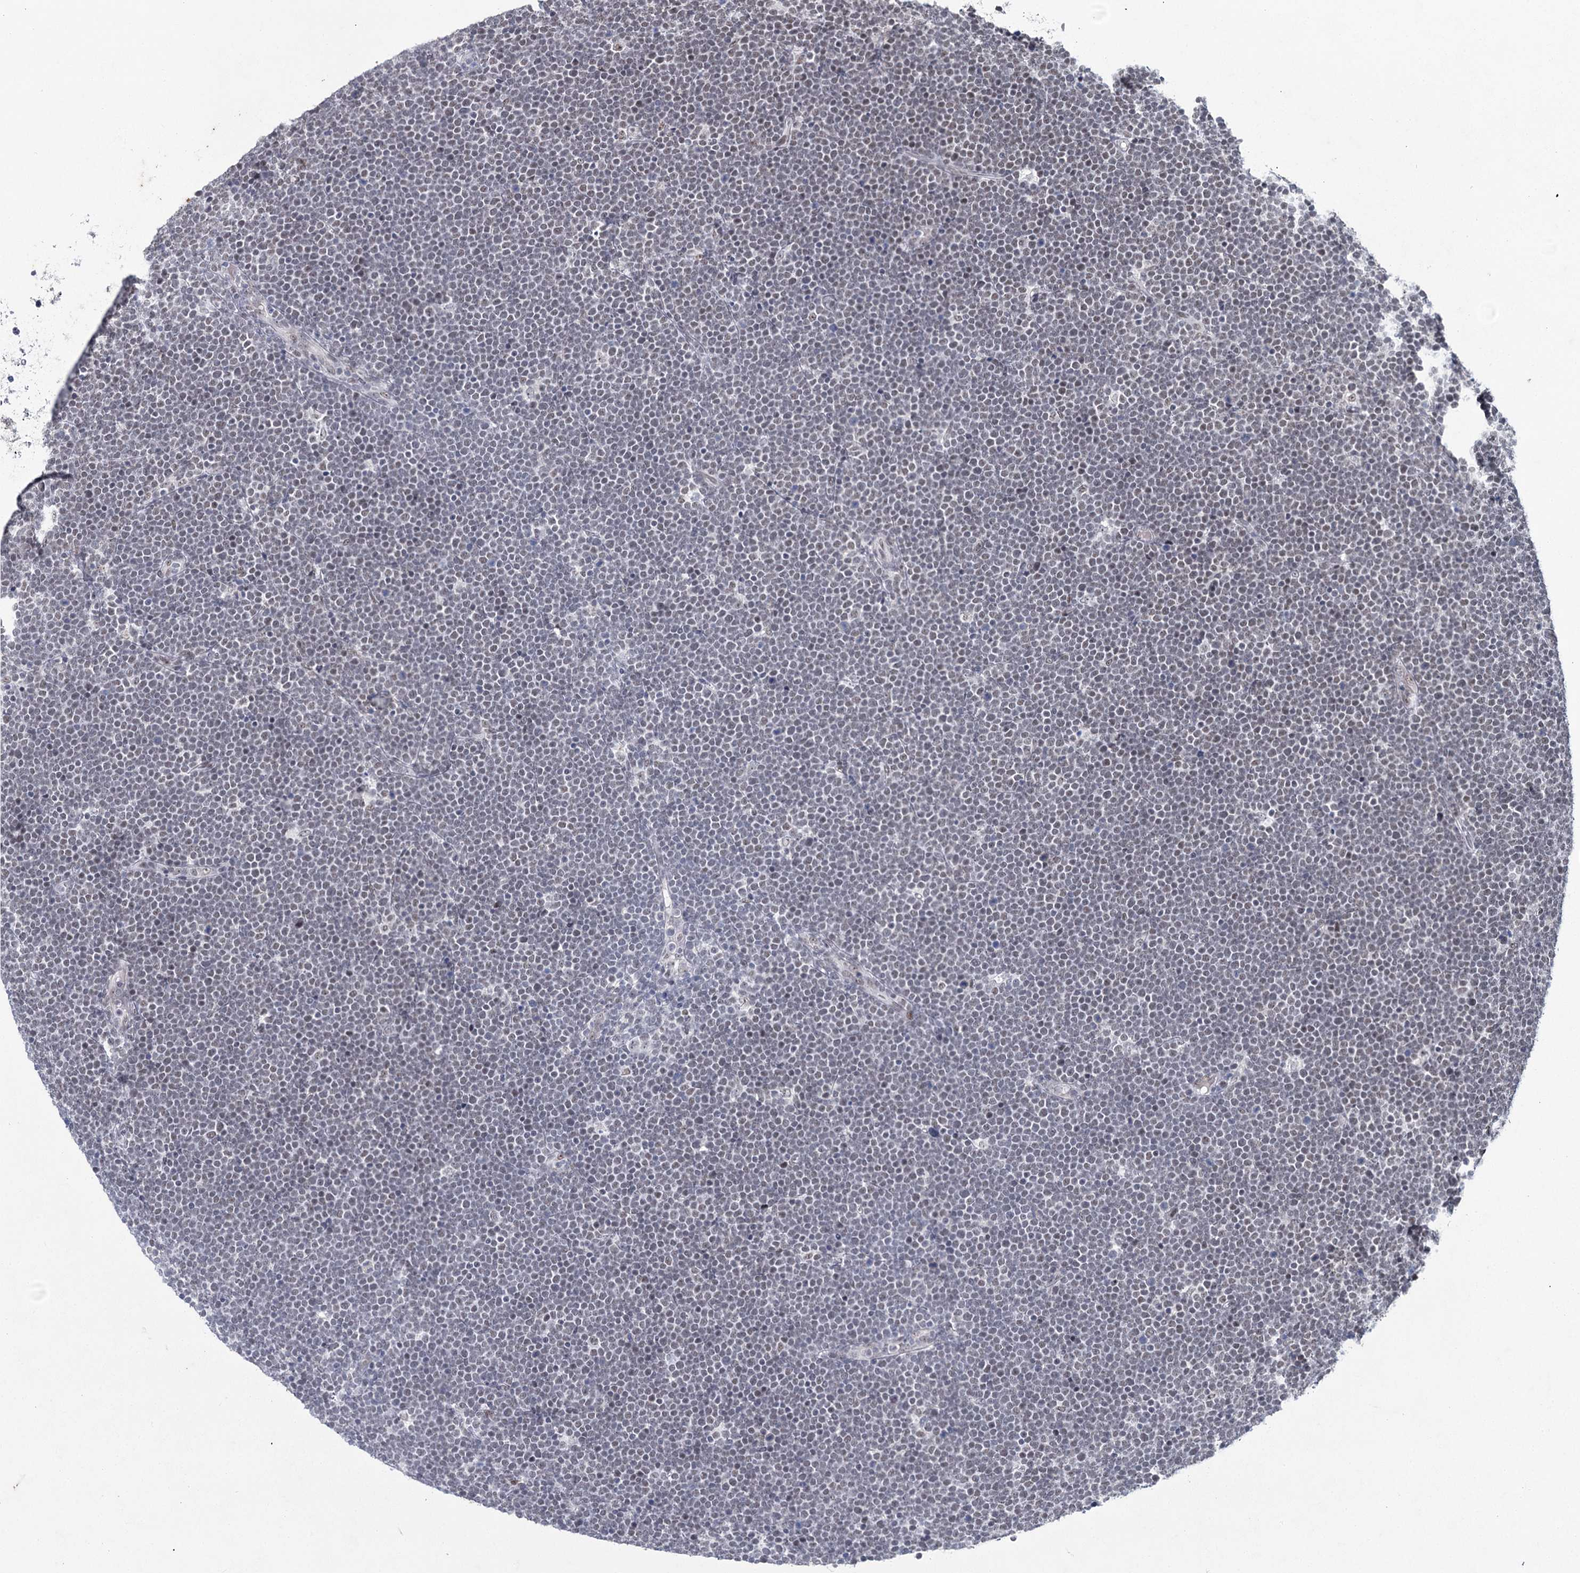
{"staining": {"intensity": "weak", "quantity": "<25%", "location": "nuclear"}, "tissue": "lymphoma", "cell_type": "Tumor cells", "image_type": "cancer", "snomed": [{"axis": "morphology", "description": "Malignant lymphoma, non-Hodgkin's type, High grade"}, {"axis": "topography", "description": "Lymph node"}], "caption": "This is a histopathology image of immunohistochemistry (IHC) staining of malignant lymphoma, non-Hodgkin's type (high-grade), which shows no expression in tumor cells. (Brightfield microscopy of DAB (3,3'-diaminobenzidine) immunohistochemistry at high magnification).", "gene": "SCAF8", "patient": {"sex": "male", "age": 13}}